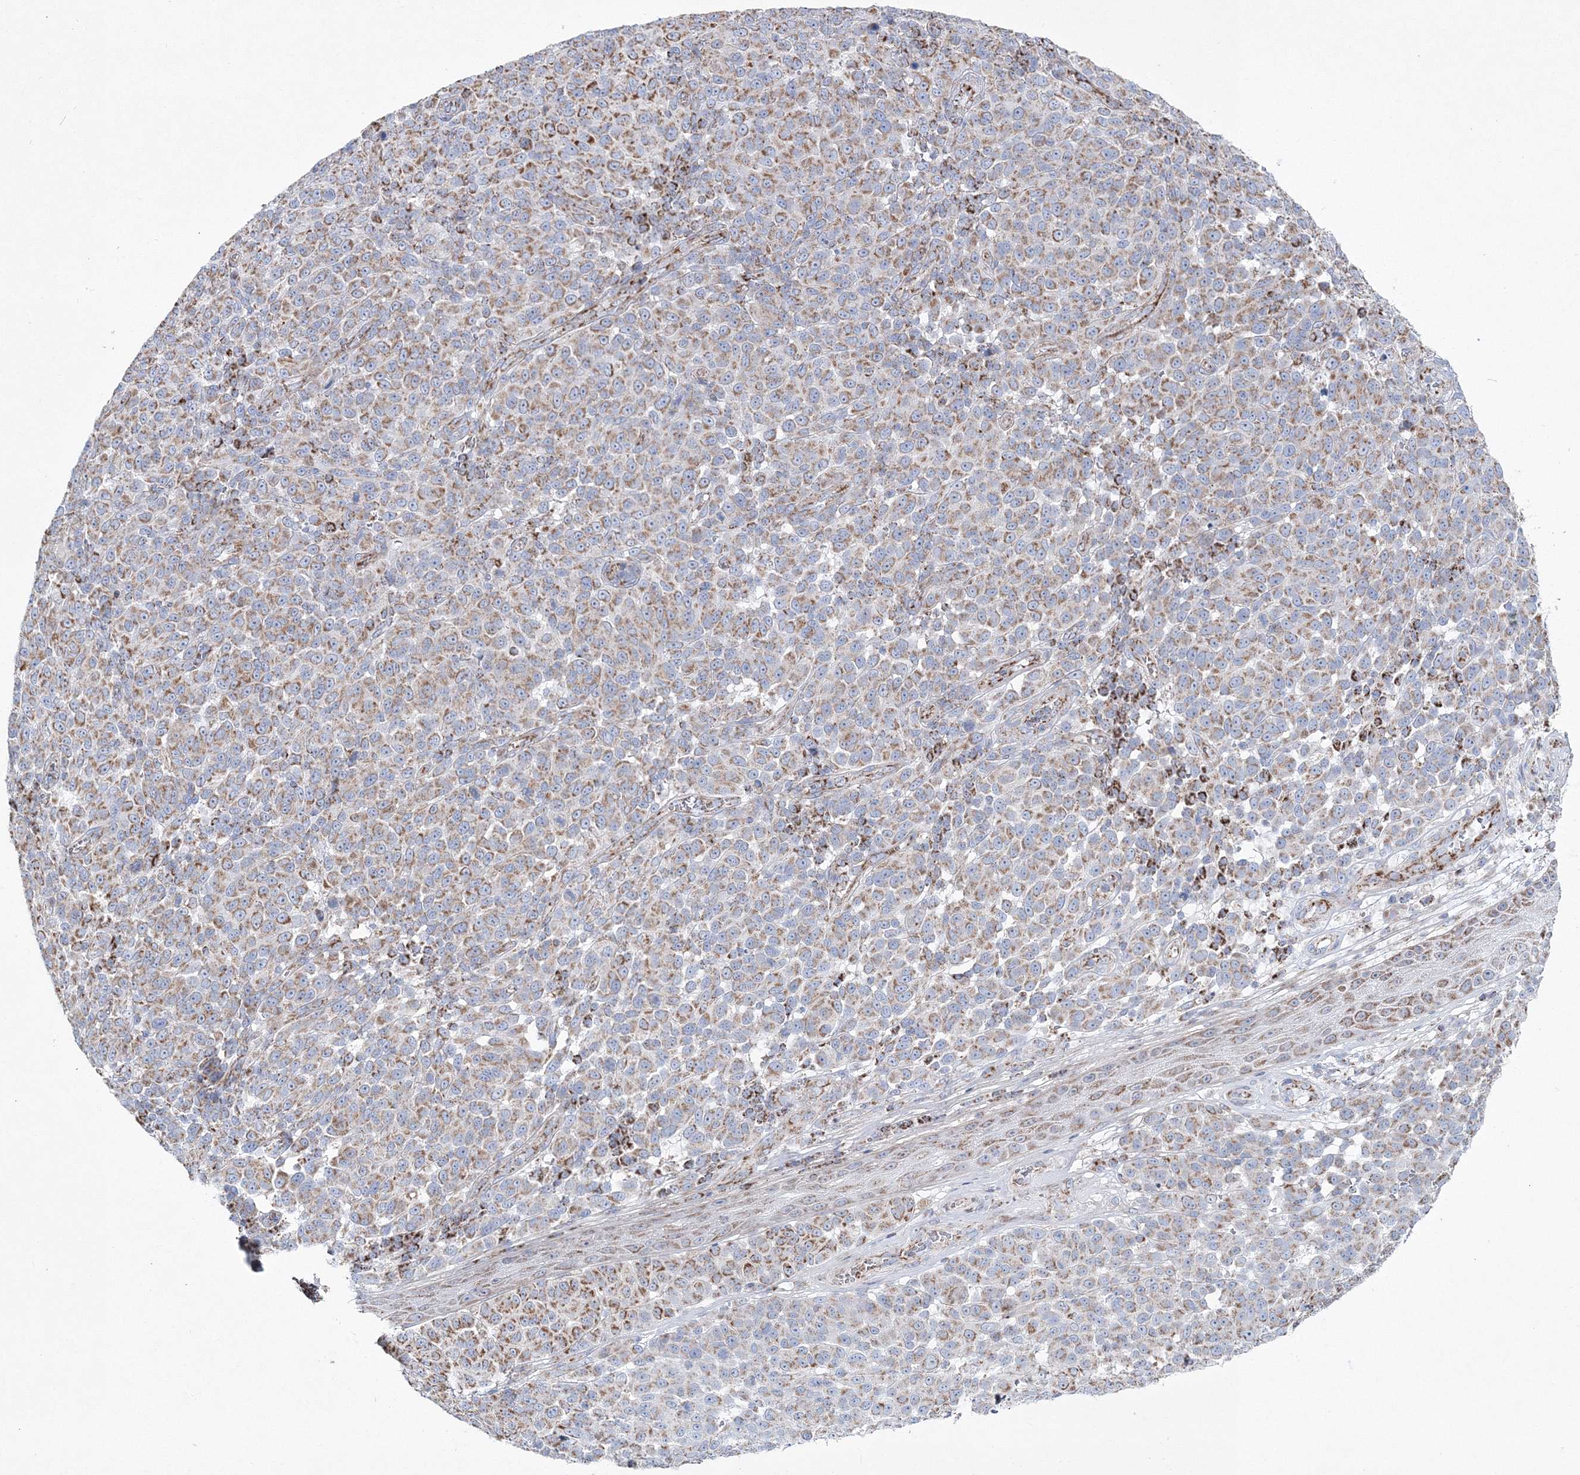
{"staining": {"intensity": "strong", "quantity": "25%-75%", "location": "cytoplasmic/membranous"}, "tissue": "melanoma", "cell_type": "Tumor cells", "image_type": "cancer", "snomed": [{"axis": "morphology", "description": "Malignant melanoma, NOS"}, {"axis": "topography", "description": "Skin"}], "caption": "About 25%-75% of tumor cells in human melanoma exhibit strong cytoplasmic/membranous protein staining as visualized by brown immunohistochemical staining.", "gene": "HIBCH", "patient": {"sex": "male", "age": 49}}